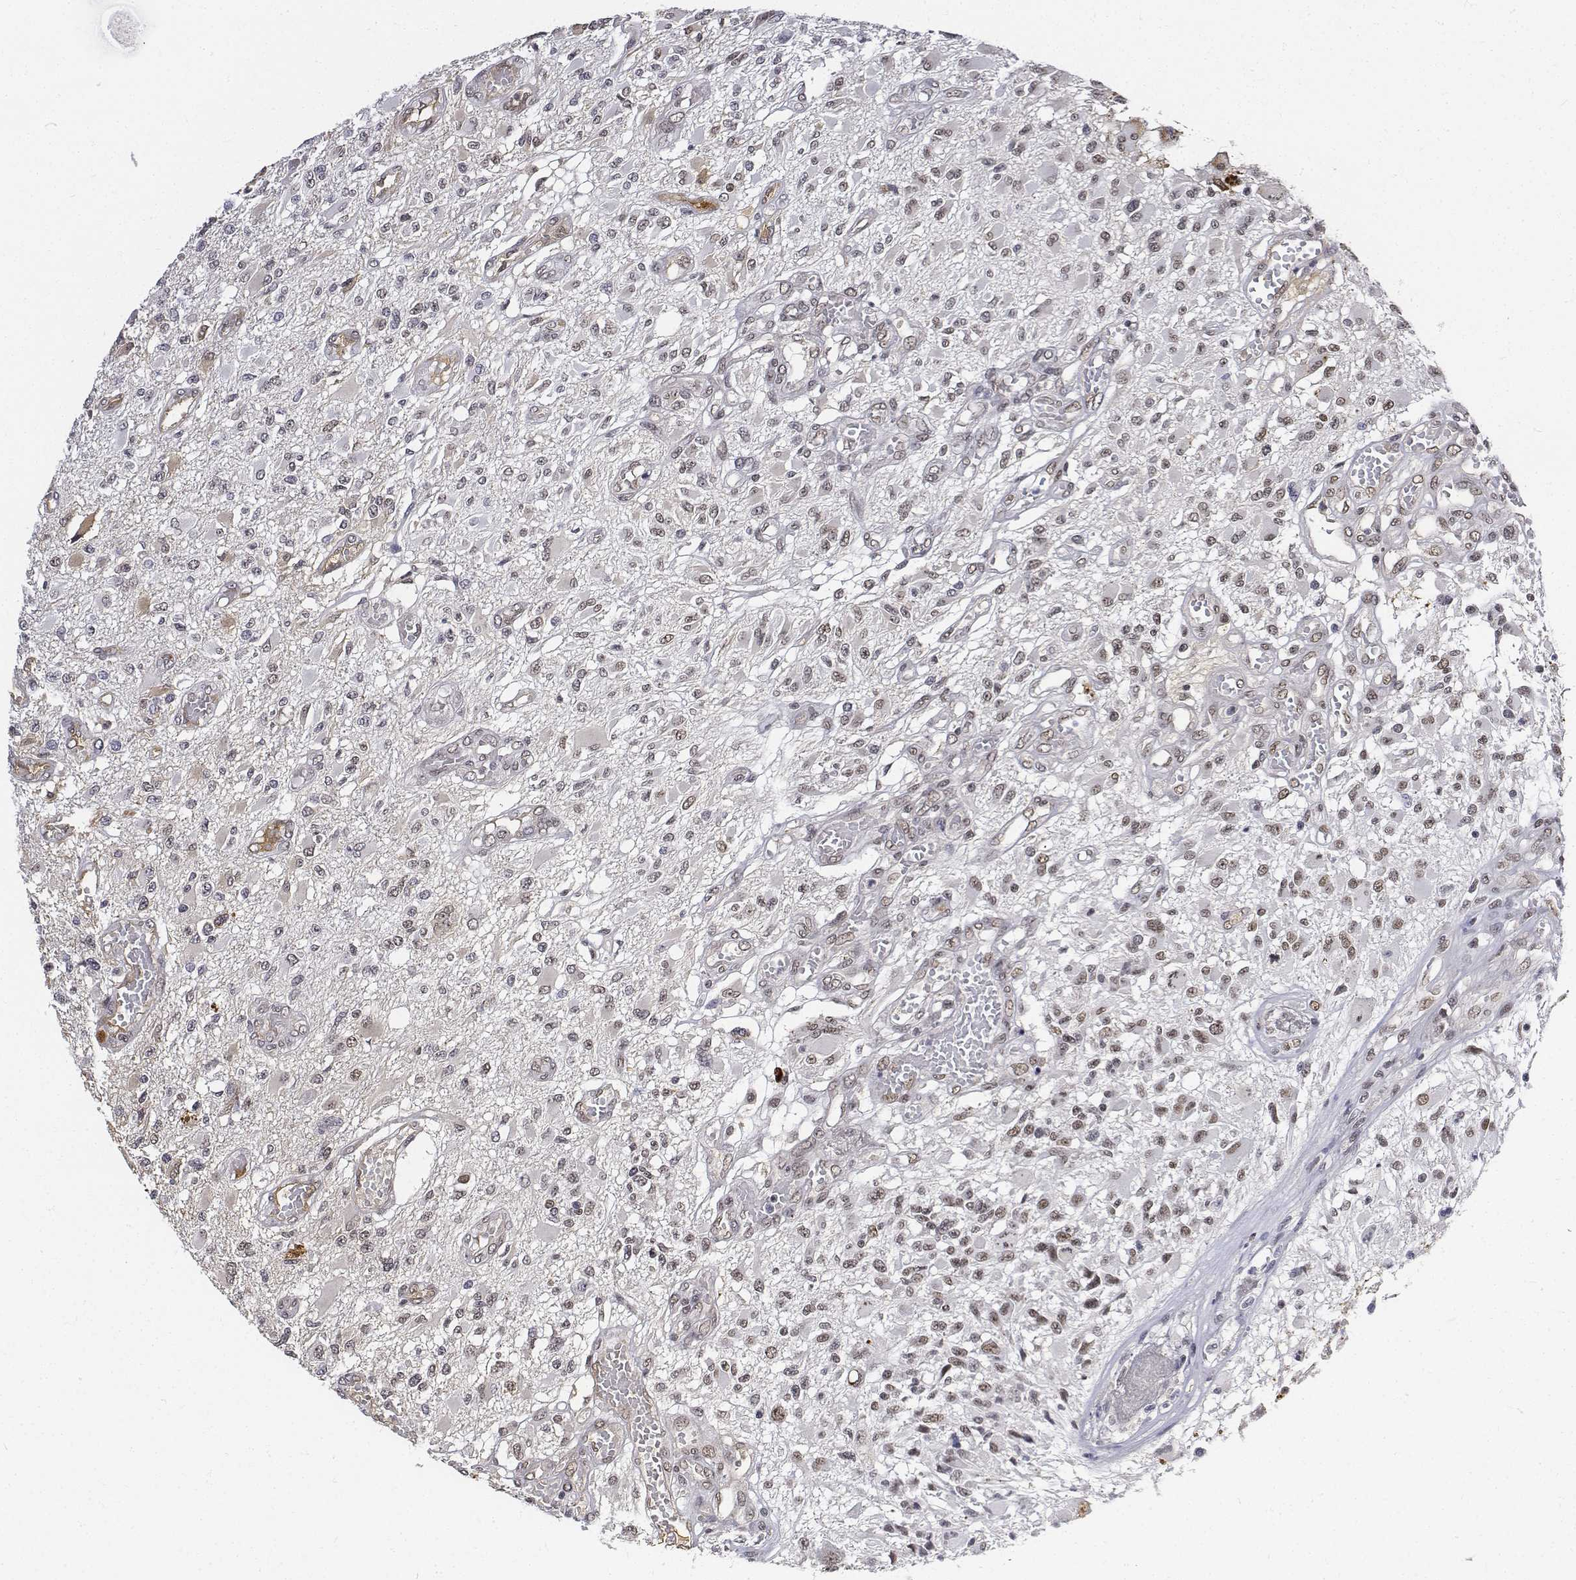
{"staining": {"intensity": "negative", "quantity": "none", "location": "none"}, "tissue": "glioma", "cell_type": "Tumor cells", "image_type": "cancer", "snomed": [{"axis": "morphology", "description": "Glioma, malignant, High grade"}, {"axis": "topography", "description": "Brain"}], "caption": "Image shows no protein positivity in tumor cells of malignant glioma (high-grade) tissue.", "gene": "ATRX", "patient": {"sex": "female", "age": 63}}